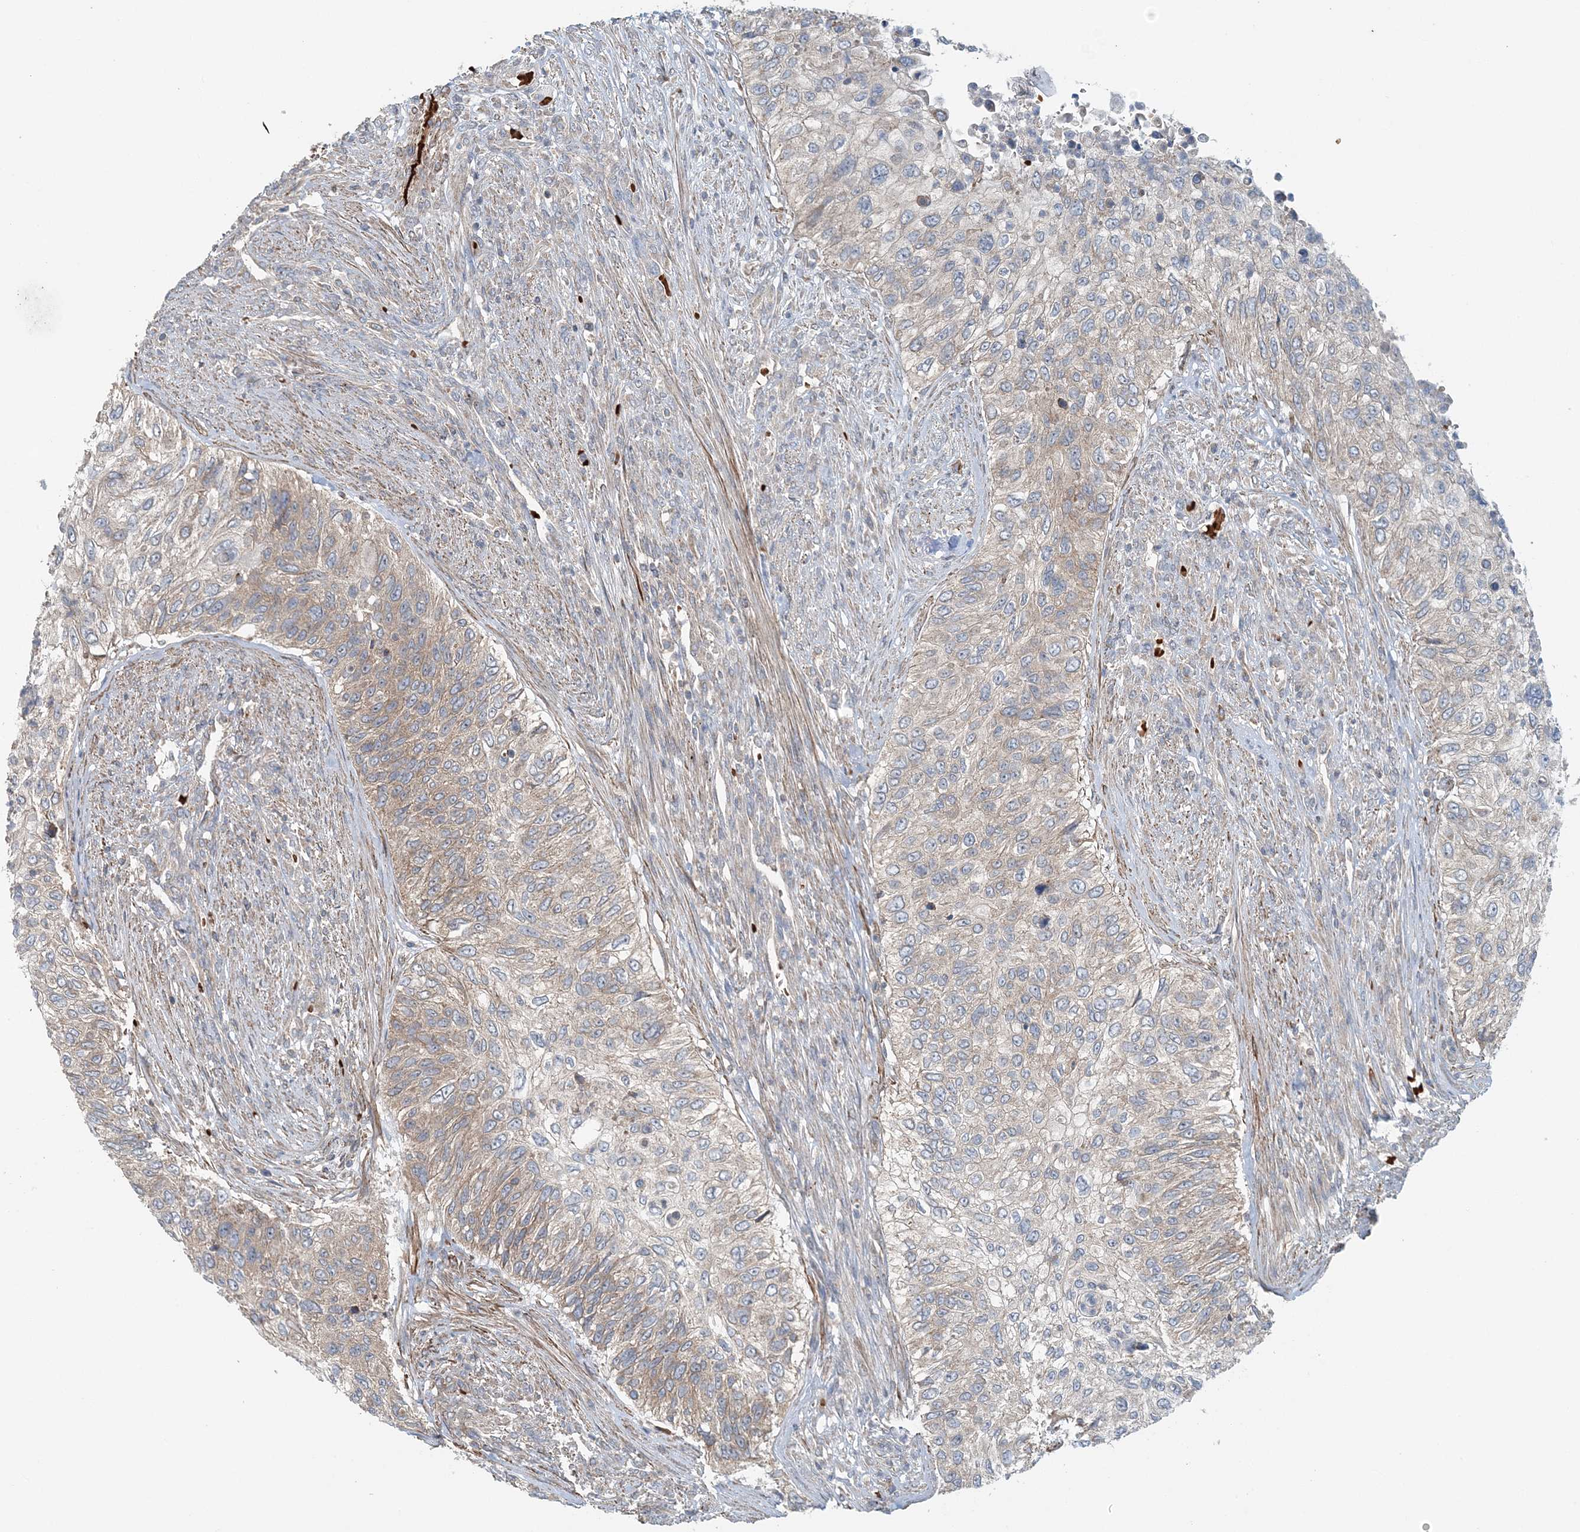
{"staining": {"intensity": "weak", "quantity": "<25%", "location": "cytoplasmic/membranous"}, "tissue": "urothelial cancer", "cell_type": "Tumor cells", "image_type": "cancer", "snomed": [{"axis": "morphology", "description": "Urothelial carcinoma, High grade"}, {"axis": "topography", "description": "Urinary bladder"}], "caption": "Urothelial cancer stained for a protein using immunohistochemistry exhibits no positivity tumor cells.", "gene": "TTI1", "patient": {"sex": "female", "age": 60}}